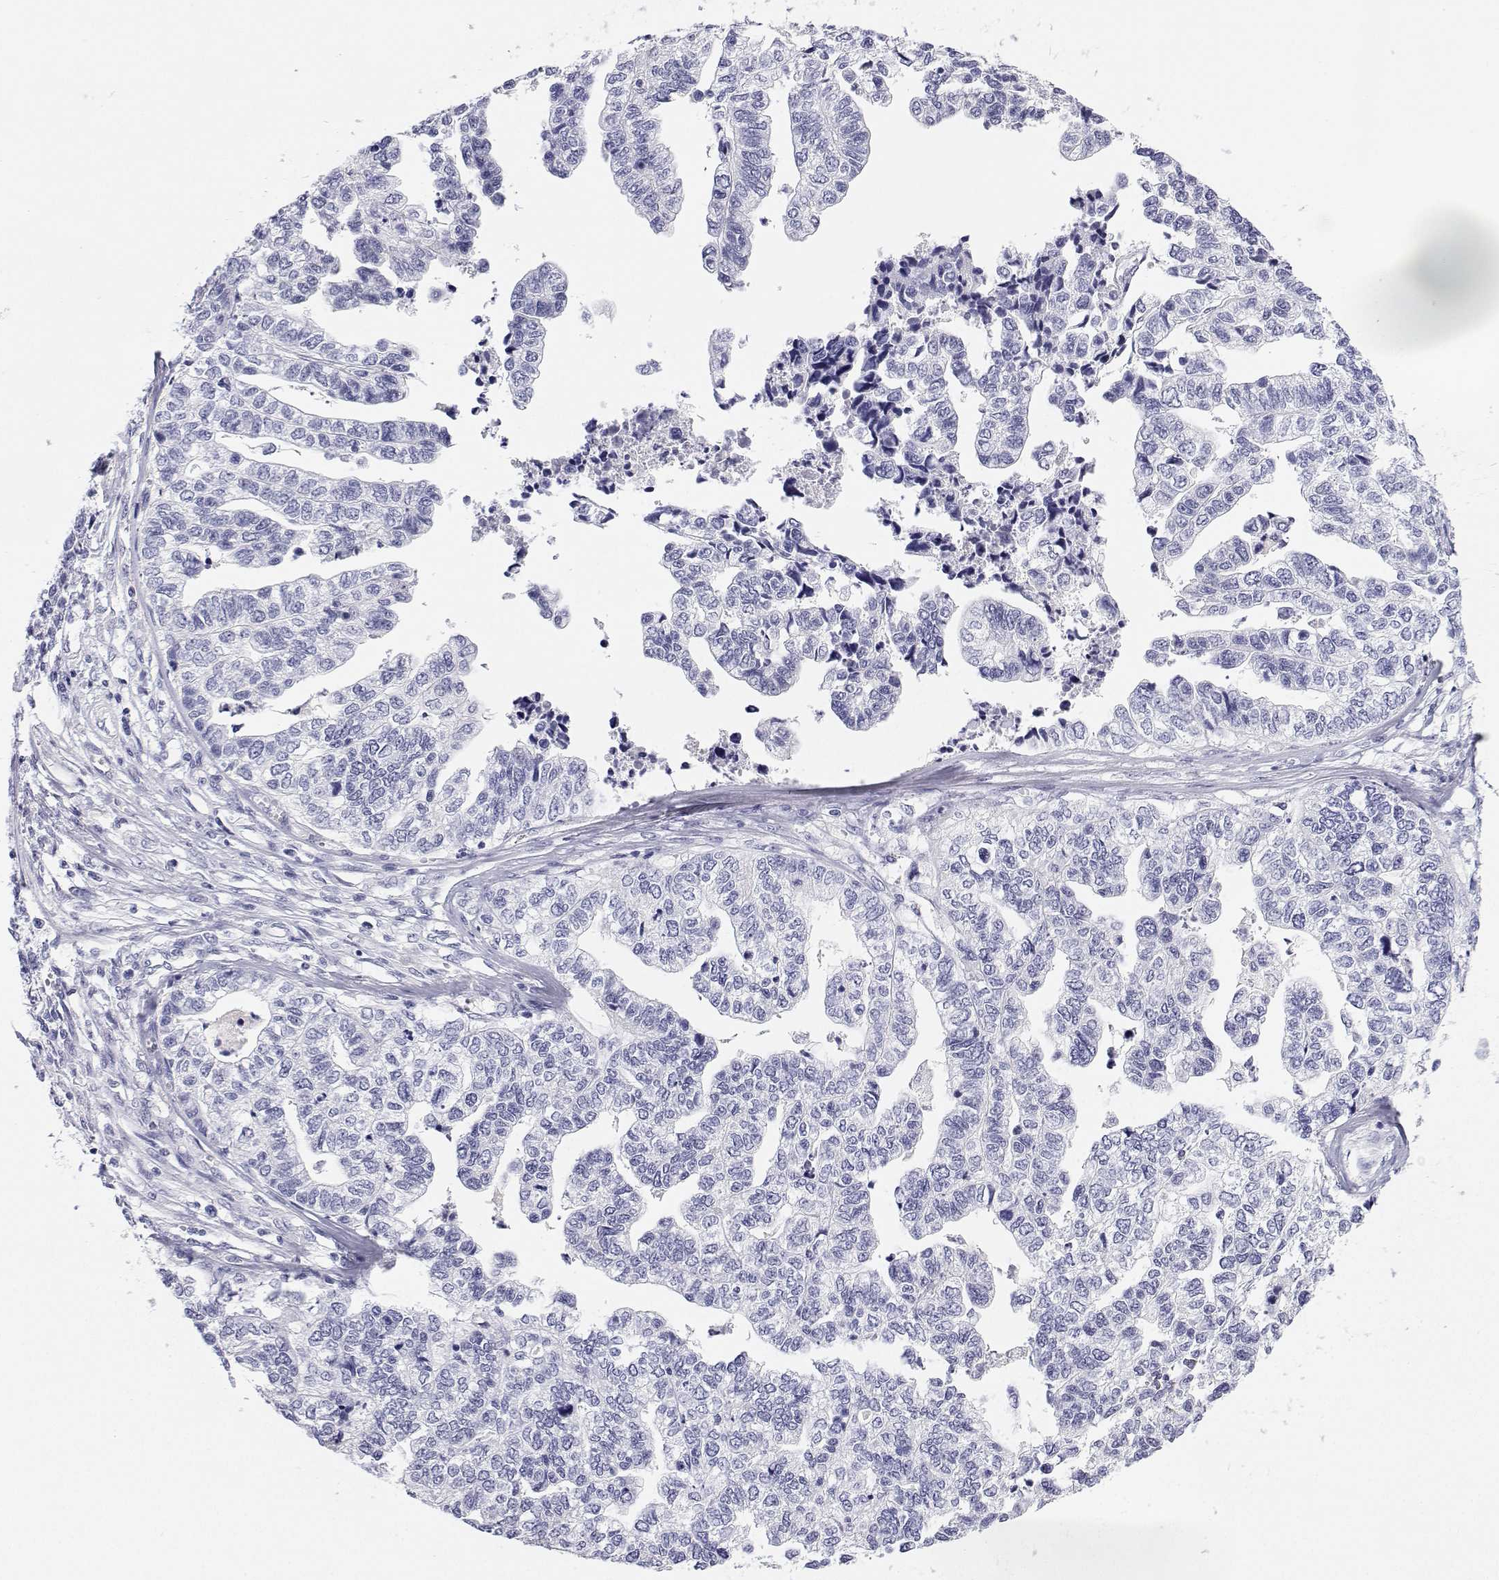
{"staining": {"intensity": "negative", "quantity": "none", "location": "none"}, "tissue": "stomach cancer", "cell_type": "Tumor cells", "image_type": "cancer", "snomed": [{"axis": "morphology", "description": "Adenocarcinoma, NOS"}, {"axis": "topography", "description": "Stomach, upper"}], "caption": "Immunohistochemistry of adenocarcinoma (stomach) shows no positivity in tumor cells.", "gene": "BHMT", "patient": {"sex": "female", "age": 67}}